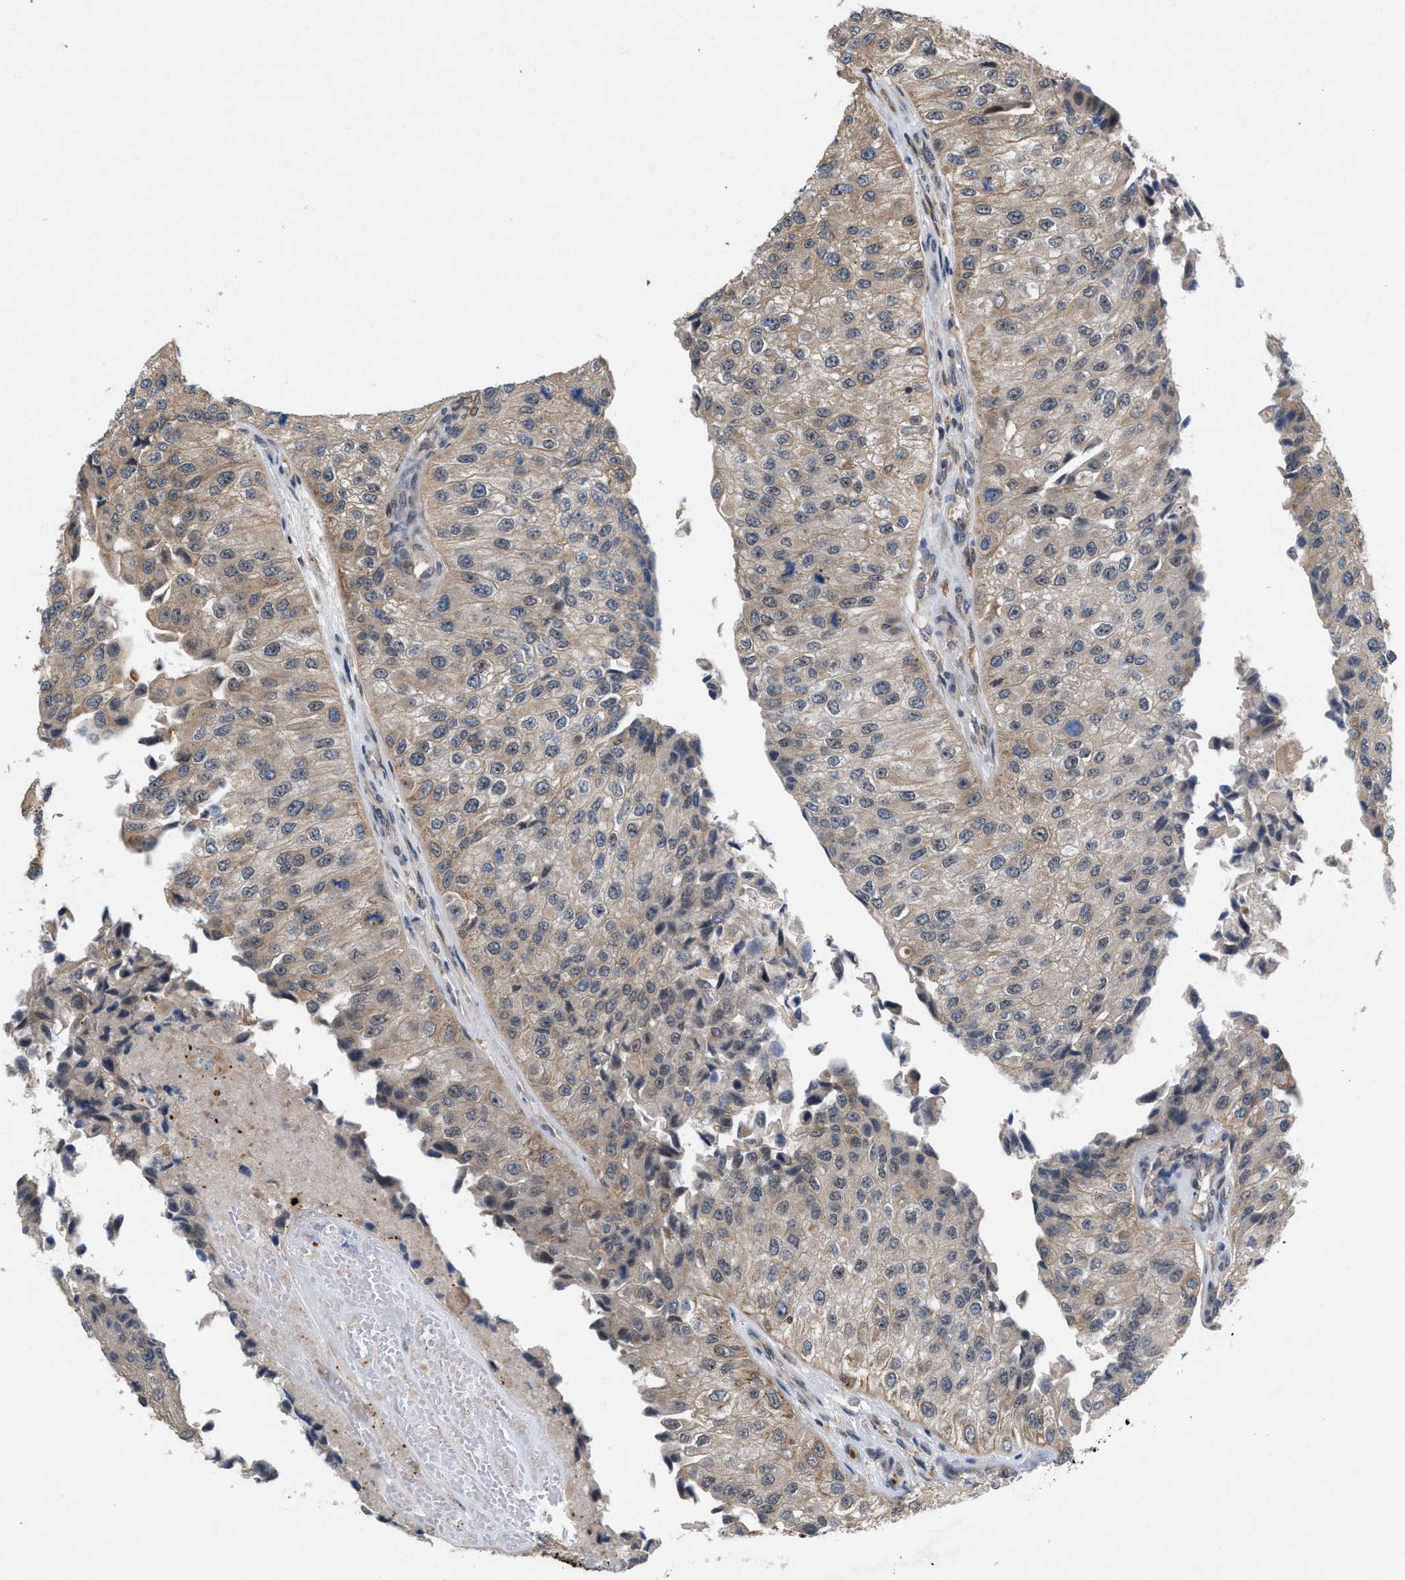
{"staining": {"intensity": "weak", "quantity": "25%-75%", "location": "cytoplasmic/membranous"}, "tissue": "urothelial cancer", "cell_type": "Tumor cells", "image_type": "cancer", "snomed": [{"axis": "morphology", "description": "Urothelial carcinoma, High grade"}, {"axis": "topography", "description": "Kidney"}, {"axis": "topography", "description": "Urinary bladder"}], "caption": "Tumor cells reveal weak cytoplasmic/membranous expression in approximately 25%-75% of cells in urothelial carcinoma (high-grade).", "gene": "MFSD6", "patient": {"sex": "male", "age": 77}}